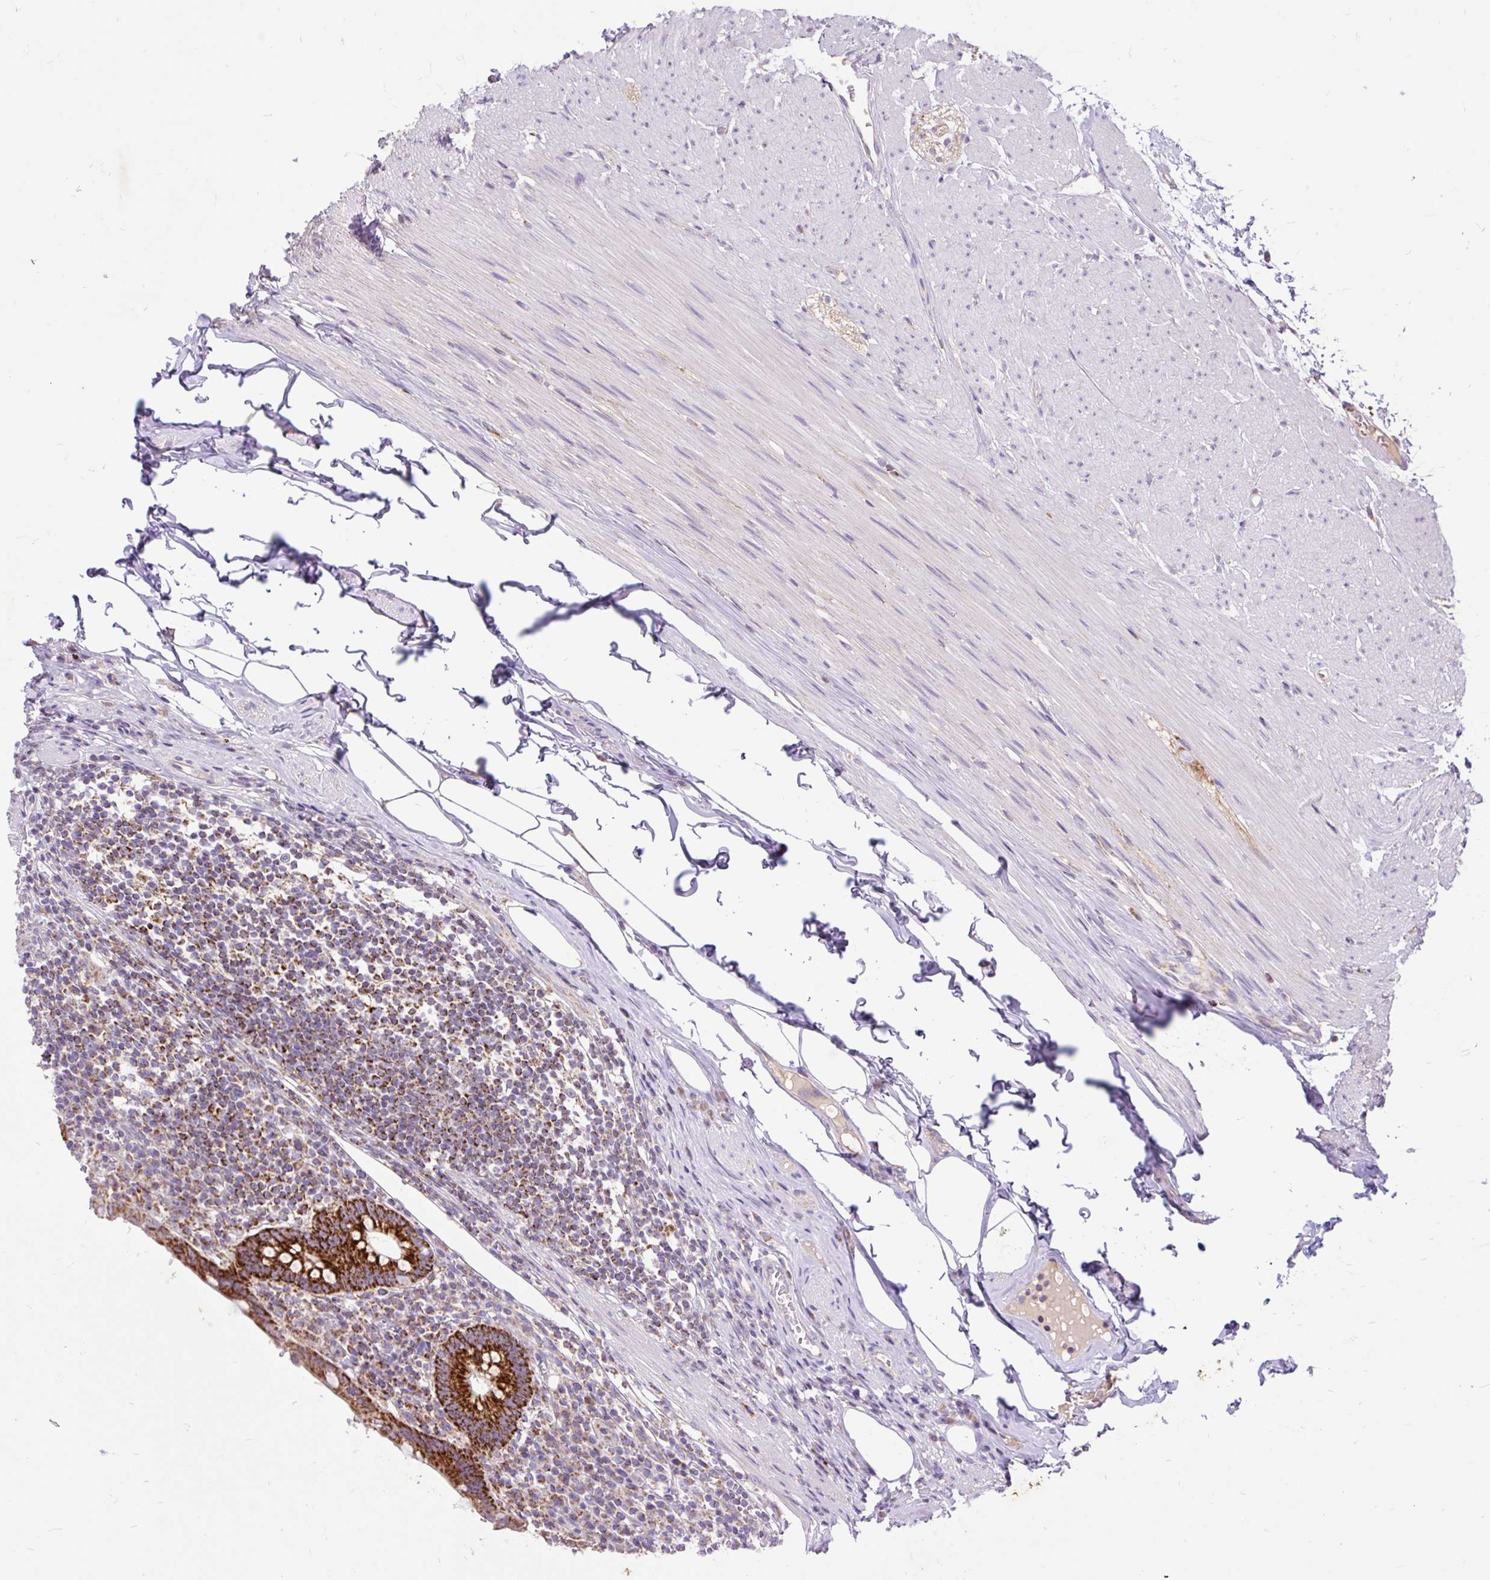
{"staining": {"intensity": "strong", "quantity": ">75%", "location": "cytoplasmic/membranous"}, "tissue": "appendix", "cell_type": "Glandular cells", "image_type": "normal", "snomed": [{"axis": "morphology", "description": "Normal tissue, NOS"}, {"axis": "topography", "description": "Appendix"}], "caption": "Benign appendix shows strong cytoplasmic/membranous positivity in about >75% of glandular cells, visualized by immunohistochemistry. (DAB IHC with brightfield microscopy, high magnification).", "gene": "TOMM40", "patient": {"sex": "female", "age": 56}}